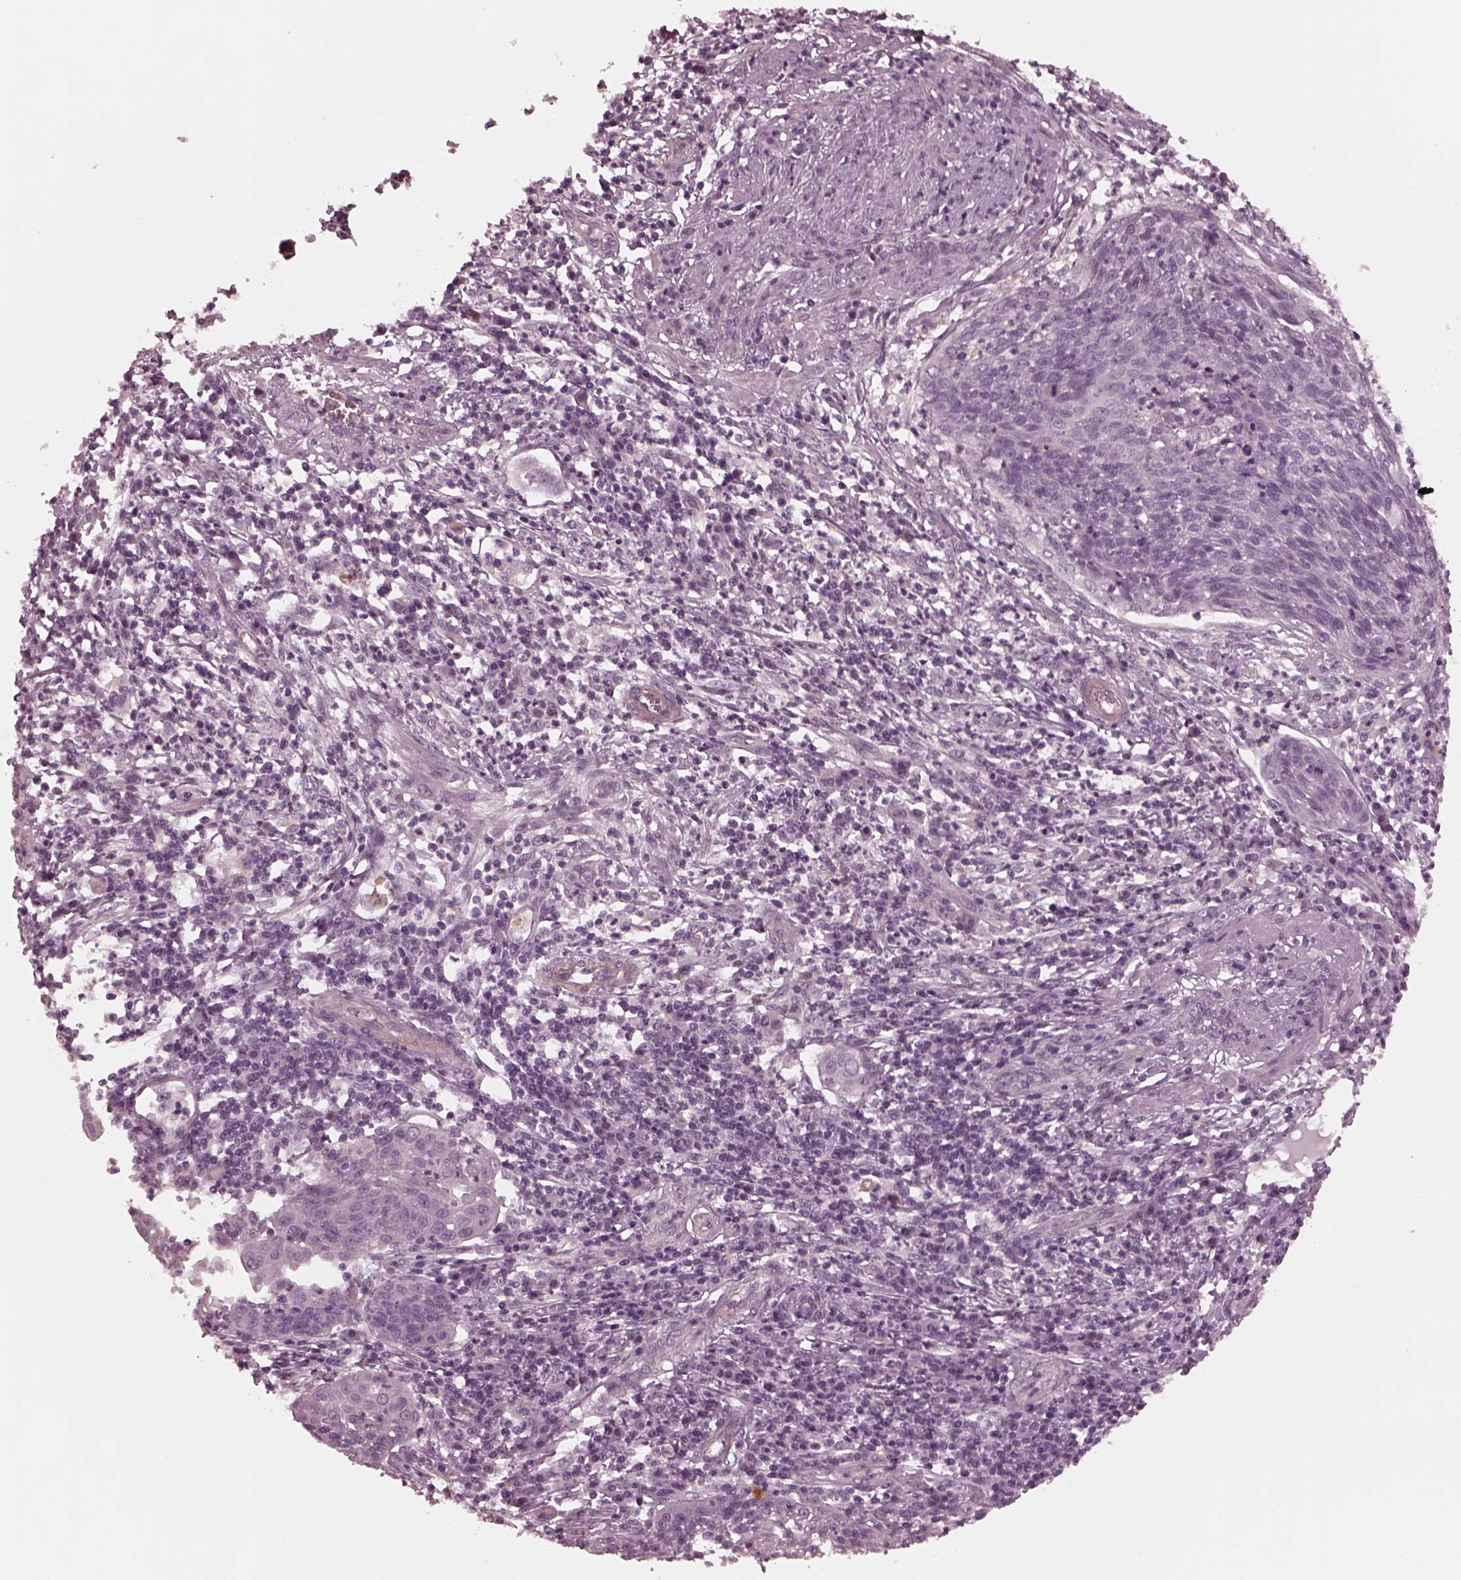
{"staining": {"intensity": "negative", "quantity": "none", "location": "none"}, "tissue": "cervical cancer", "cell_type": "Tumor cells", "image_type": "cancer", "snomed": [{"axis": "morphology", "description": "Squamous cell carcinoma, NOS"}, {"axis": "topography", "description": "Cervix"}], "caption": "The histopathology image demonstrates no significant staining in tumor cells of cervical cancer.", "gene": "KIF6", "patient": {"sex": "female", "age": 34}}